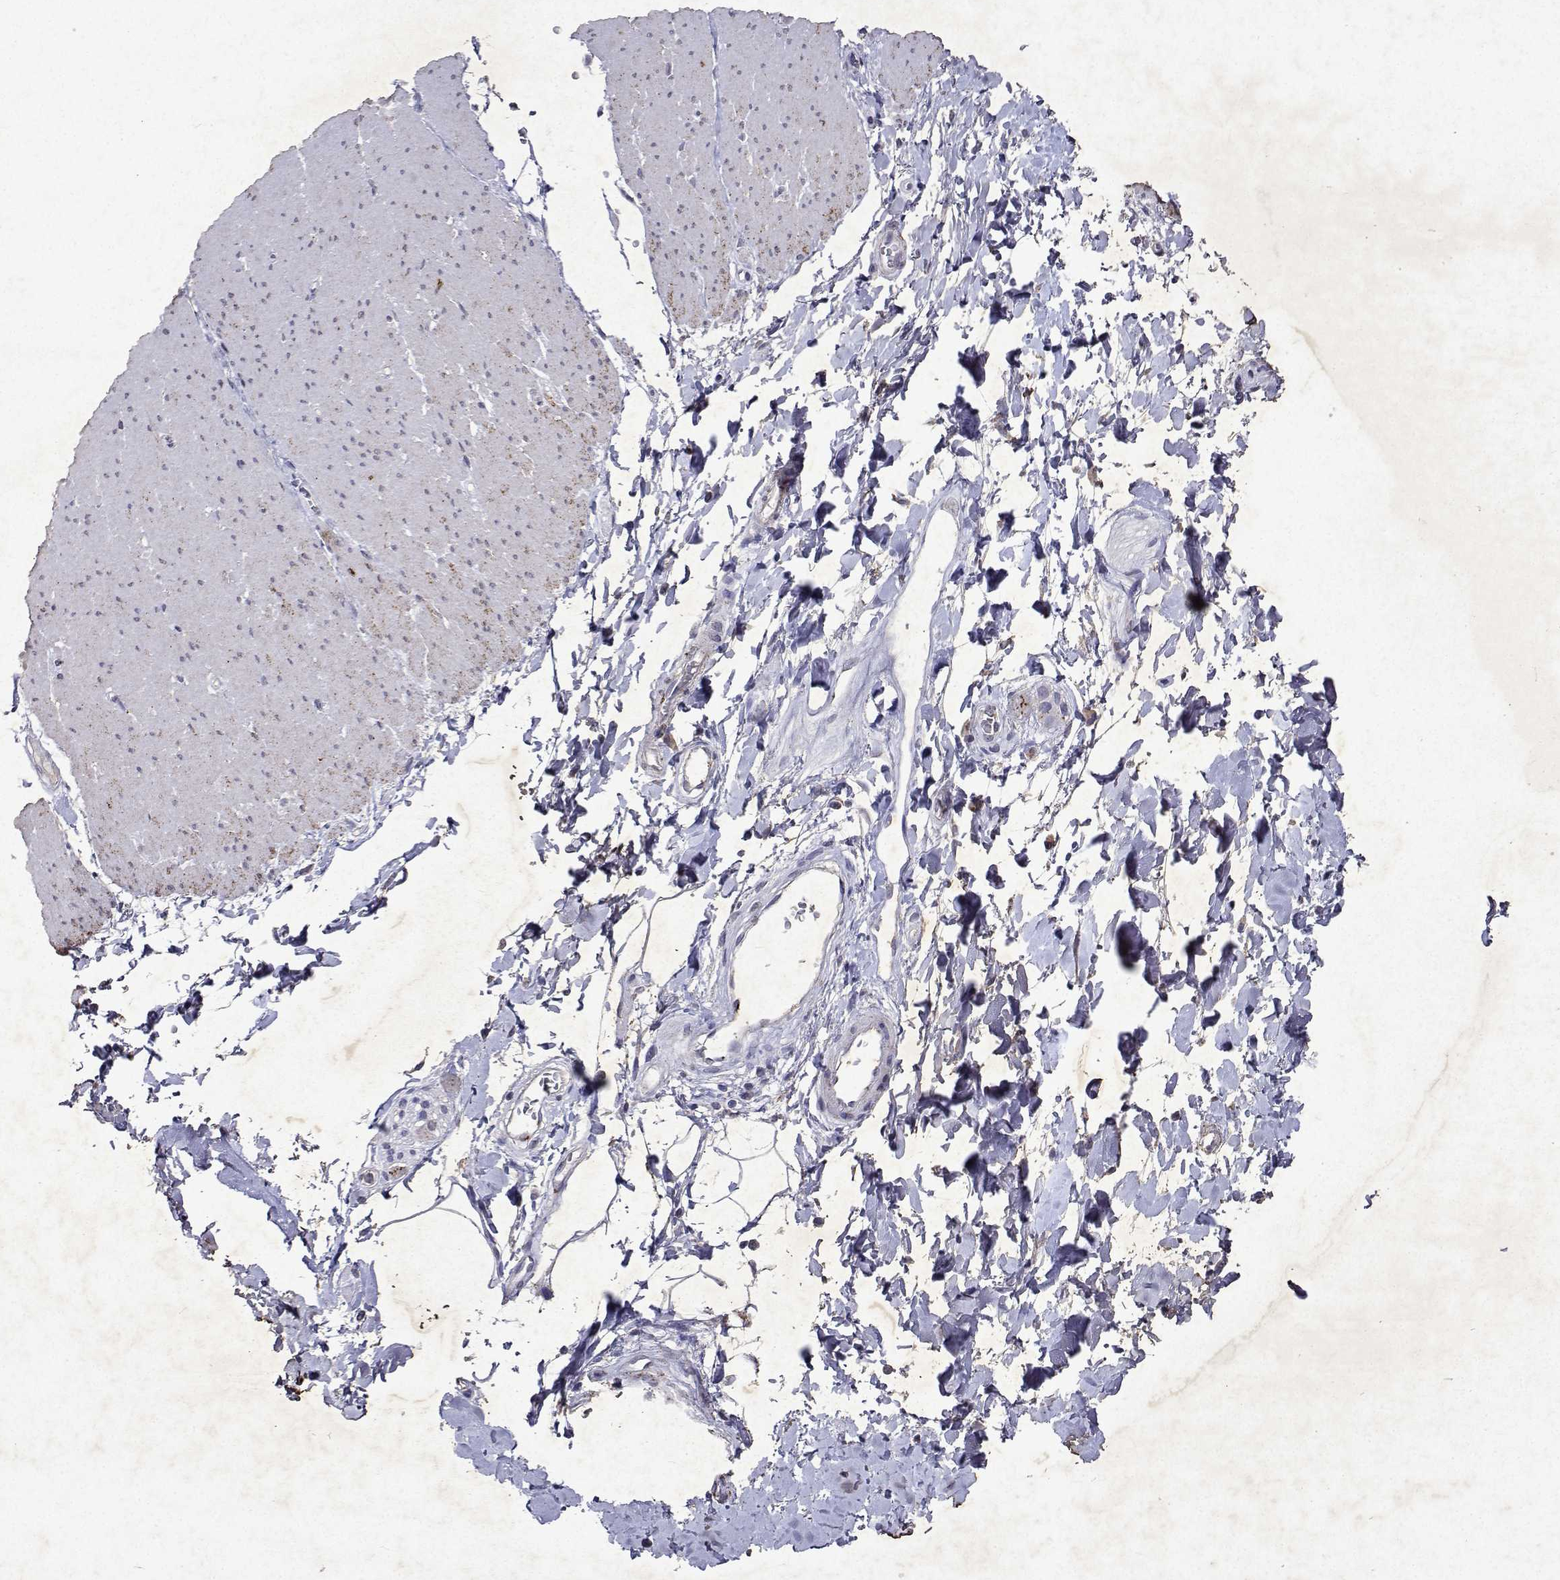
{"staining": {"intensity": "weak", "quantity": "<25%", "location": "cytoplasmic/membranous"}, "tissue": "smooth muscle", "cell_type": "Smooth muscle cells", "image_type": "normal", "snomed": [{"axis": "morphology", "description": "Normal tissue, NOS"}, {"axis": "topography", "description": "Smooth muscle"}, {"axis": "topography", "description": "Rectum"}], "caption": "This micrograph is of unremarkable smooth muscle stained with IHC to label a protein in brown with the nuclei are counter-stained blue. There is no staining in smooth muscle cells.", "gene": "DUSP28", "patient": {"sex": "male", "age": 53}}